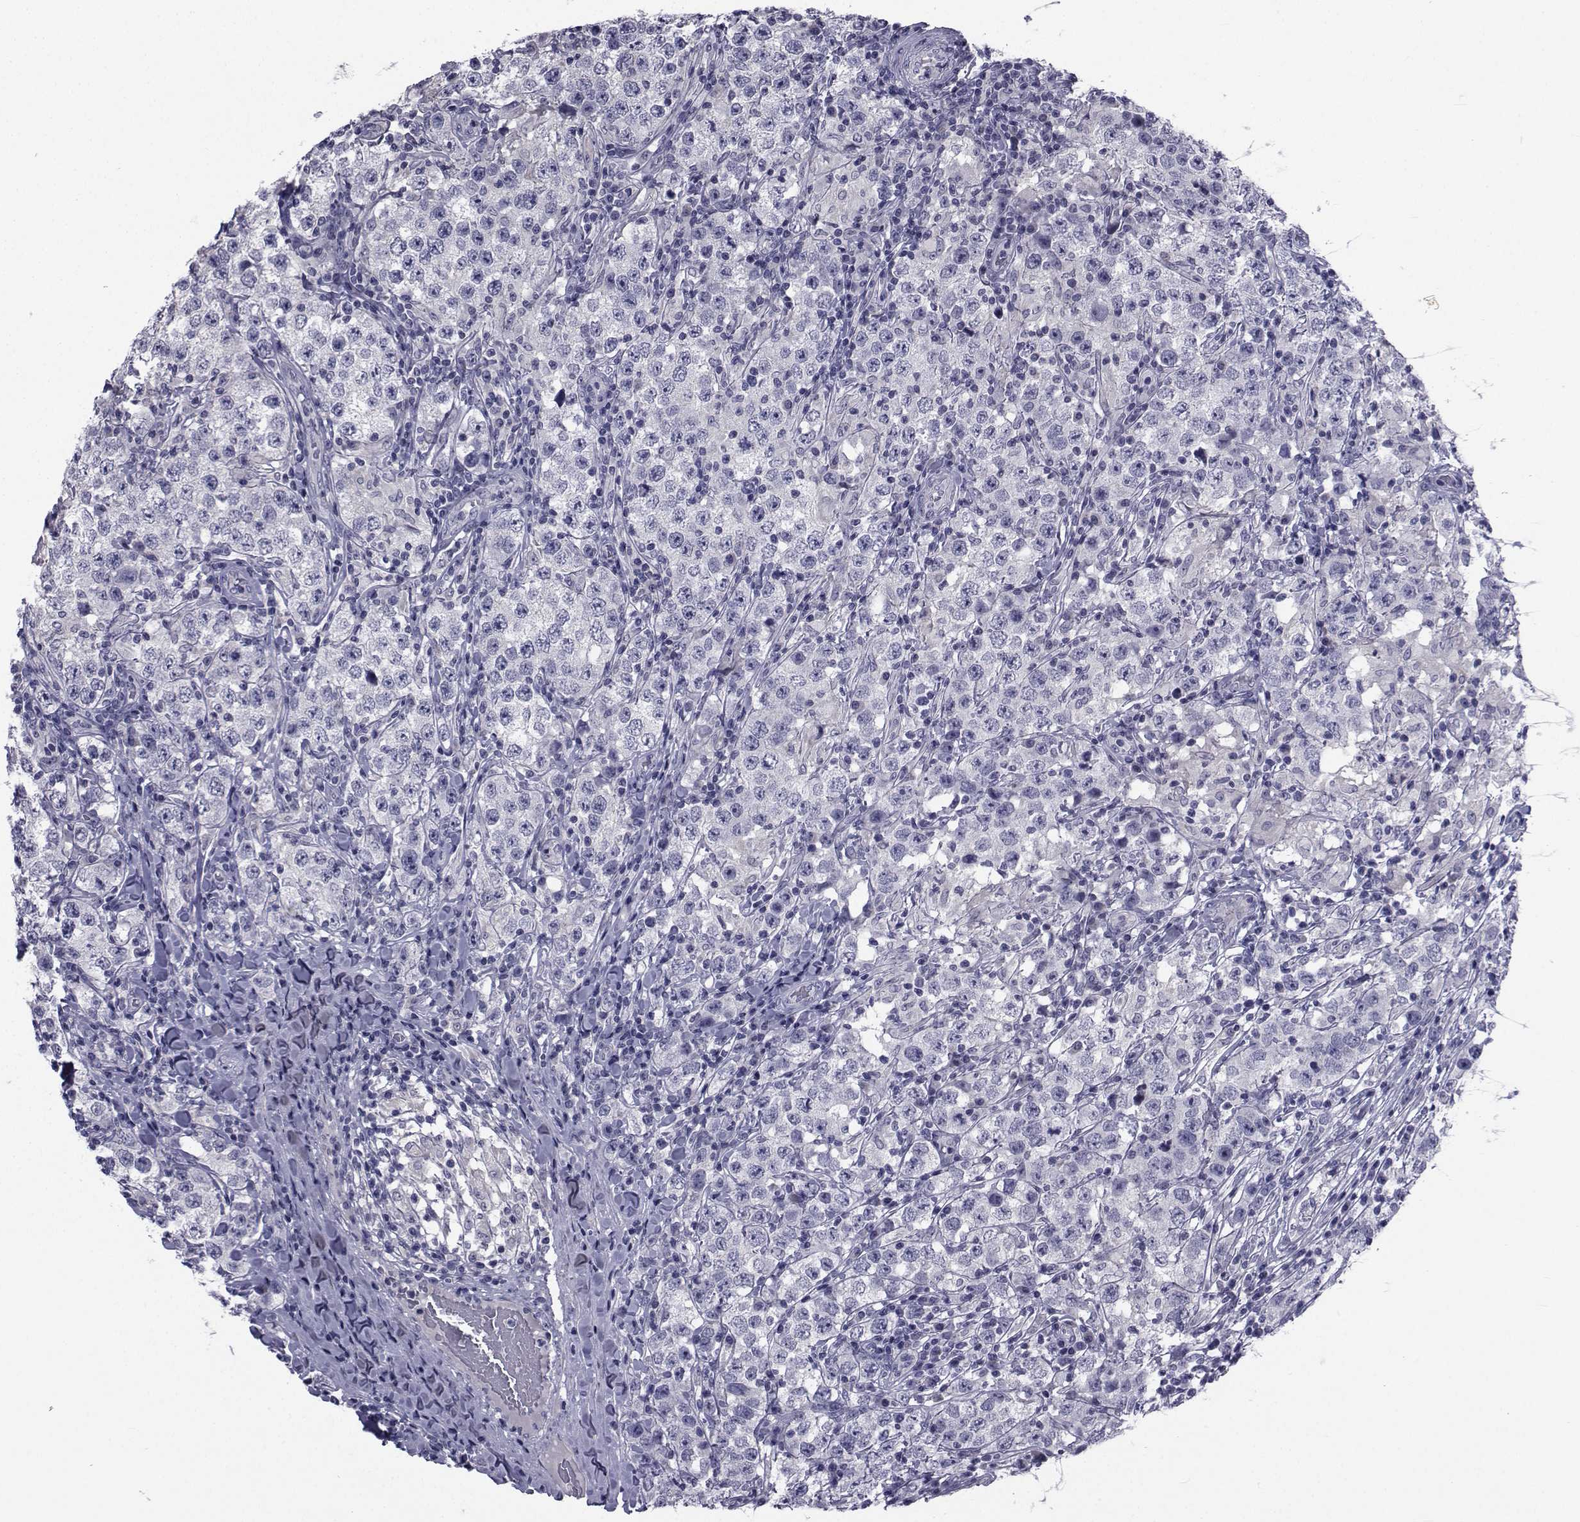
{"staining": {"intensity": "negative", "quantity": "none", "location": "none"}, "tissue": "testis cancer", "cell_type": "Tumor cells", "image_type": "cancer", "snomed": [{"axis": "morphology", "description": "Seminoma, NOS"}, {"axis": "morphology", "description": "Carcinoma, Embryonal, NOS"}, {"axis": "topography", "description": "Testis"}], "caption": "DAB (3,3'-diaminobenzidine) immunohistochemical staining of testis seminoma reveals no significant expression in tumor cells.", "gene": "CHRNA1", "patient": {"sex": "male", "age": 41}}